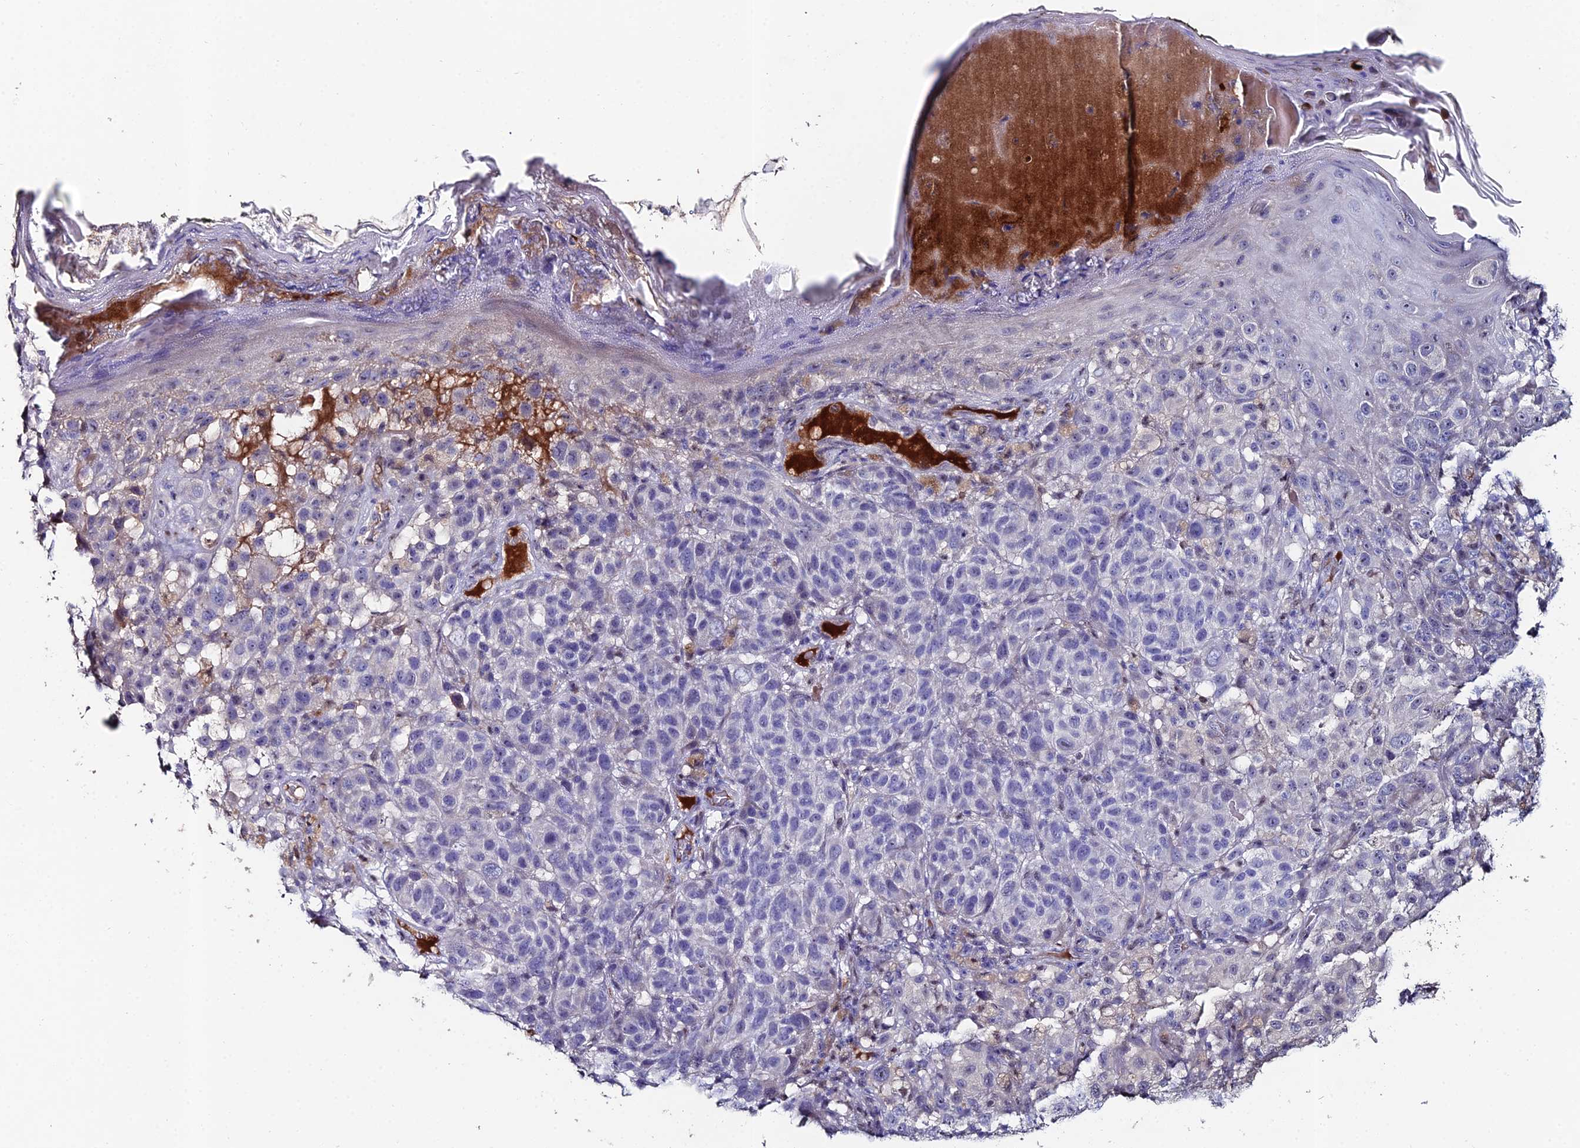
{"staining": {"intensity": "negative", "quantity": "none", "location": "none"}, "tissue": "melanoma", "cell_type": "Tumor cells", "image_type": "cancer", "snomed": [{"axis": "morphology", "description": "Malignant melanoma, NOS"}, {"axis": "topography", "description": "Skin"}], "caption": "The micrograph demonstrates no significant staining in tumor cells of melanoma.", "gene": "ESRRG", "patient": {"sex": "male", "age": 38}}